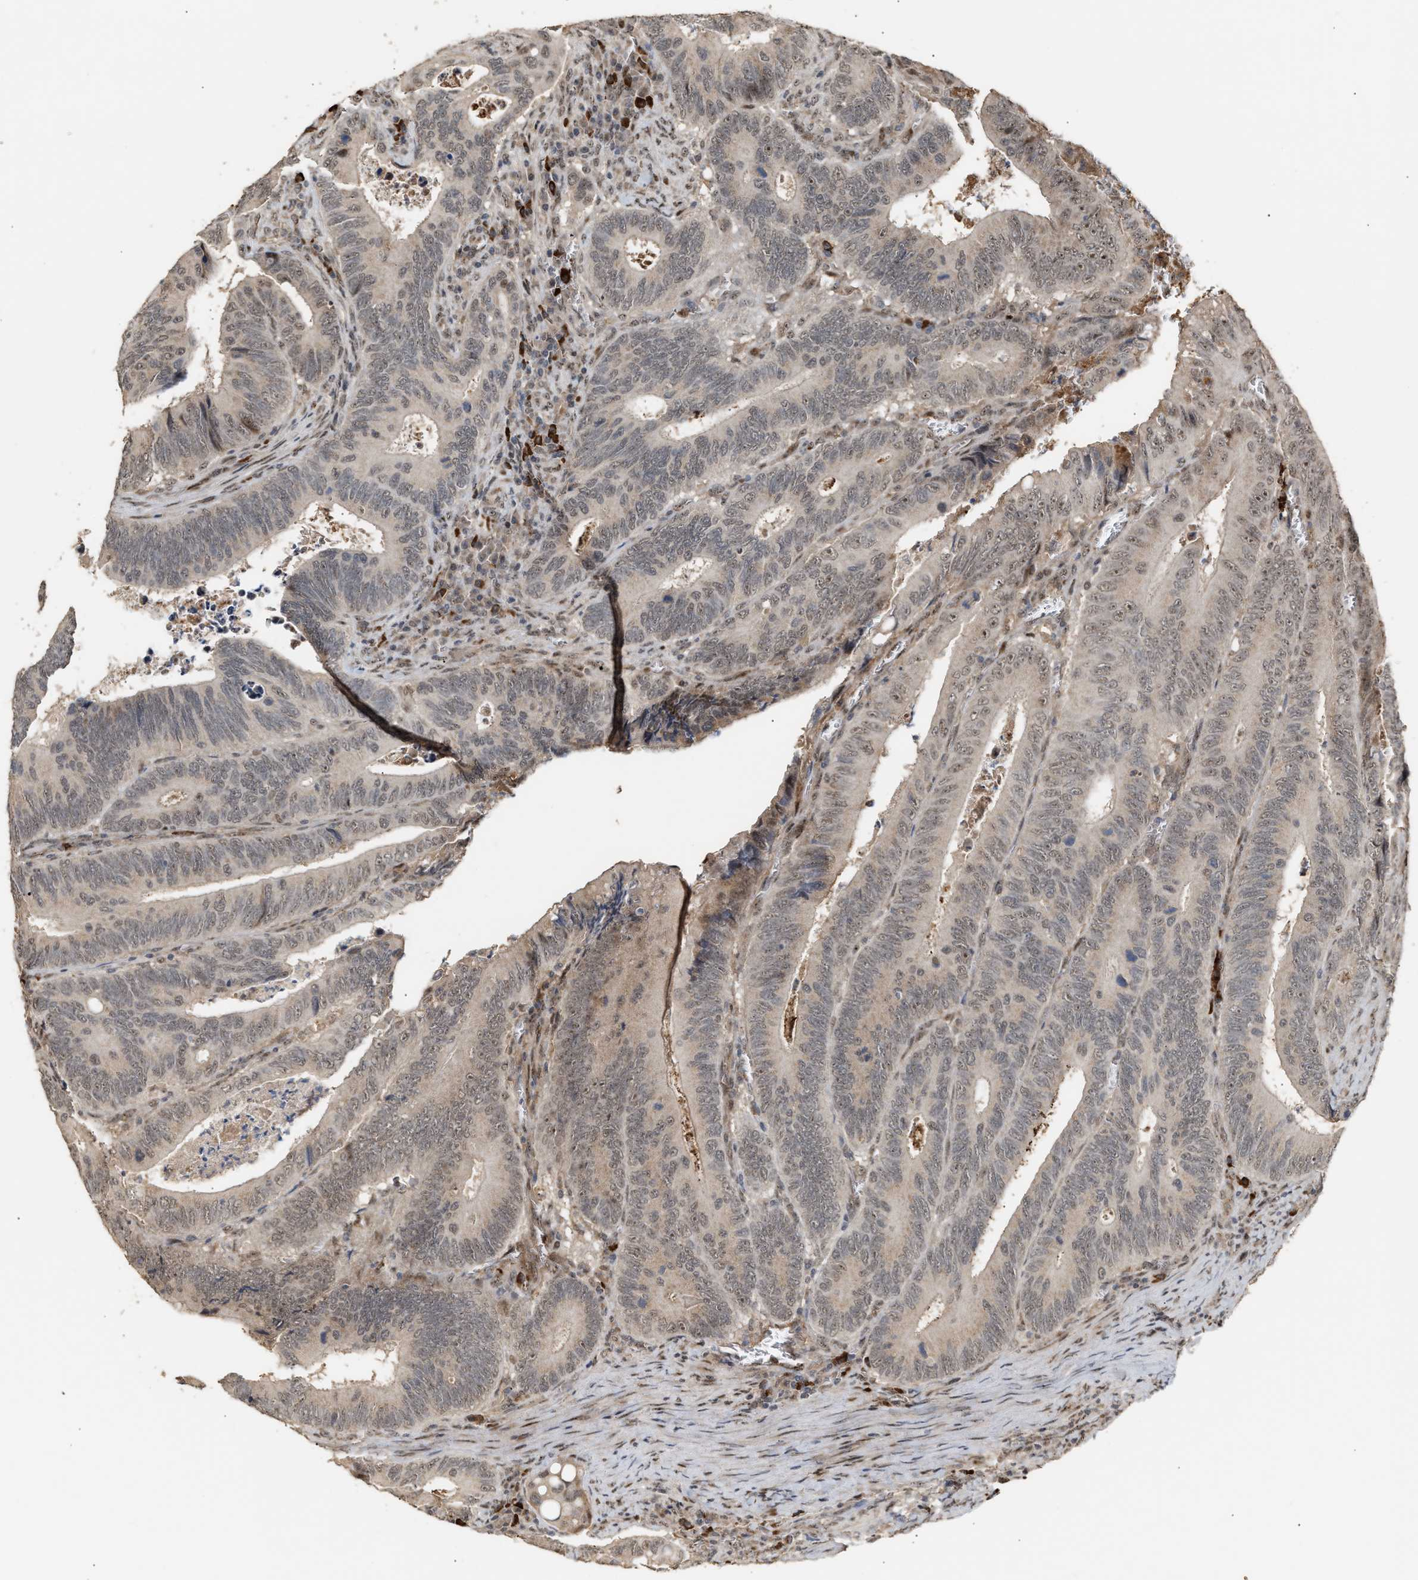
{"staining": {"intensity": "weak", "quantity": ">75%", "location": "nuclear"}, "tissue": "colorectal cancer", "cell_type": "Tumor cells", "image_type": "cancer", "snomed": [{"axis": "morphology", "description": "Inflammation, NOS"}, {"axis": "morphology", "description": "Adenocarcinoma, NOS"}, {"axis": "topography", "description": "Colon"}], "caption": "Weak nuclear staining for a protein is present in about >75% of tumor cells of colorectal cancer (adenocarcinoma) using immunohistochemistry (IHC).", "gene": "ZFAND5", "patient": {"sex": "male", "age": 72}}